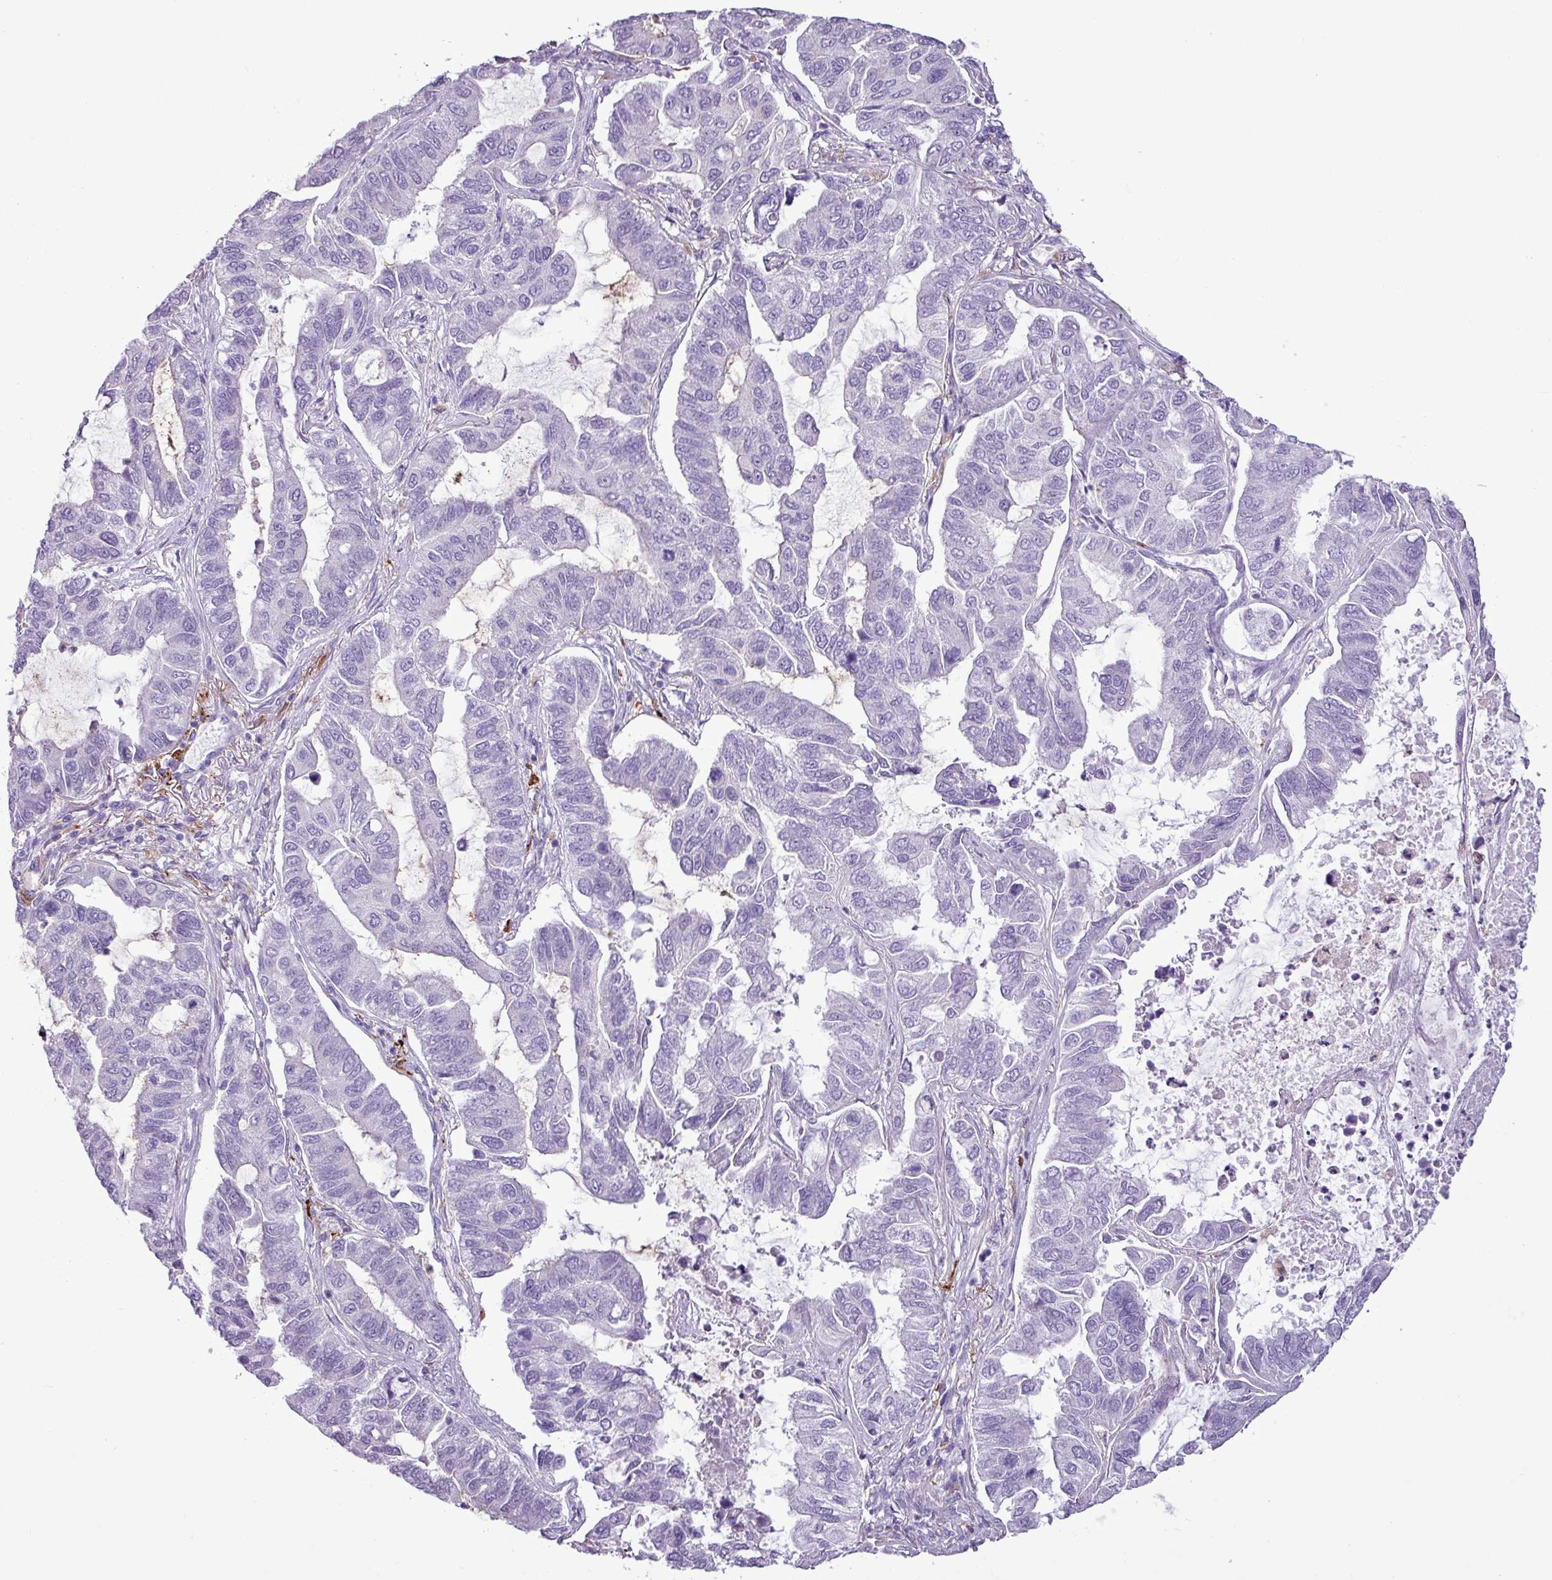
{"staining": {"intensity": "negative", "quantity": "none", "location": "none"}, "tissue": "lung cancer", "cell_type": "Tumor cells", "image_type": "cancer", "snomed": [{"axis": "morphology", "description": "Adenocarcinoma, NOS"}, {"axis": "topography", "description": "Lung"}], "caption": "This is an immunohistochemistry image of human lung cancer (adenocarcinoma). There is no expression in tumor cells.", "gene": "TMEM200C", "patient": {"sex": "male", "age": 64}}